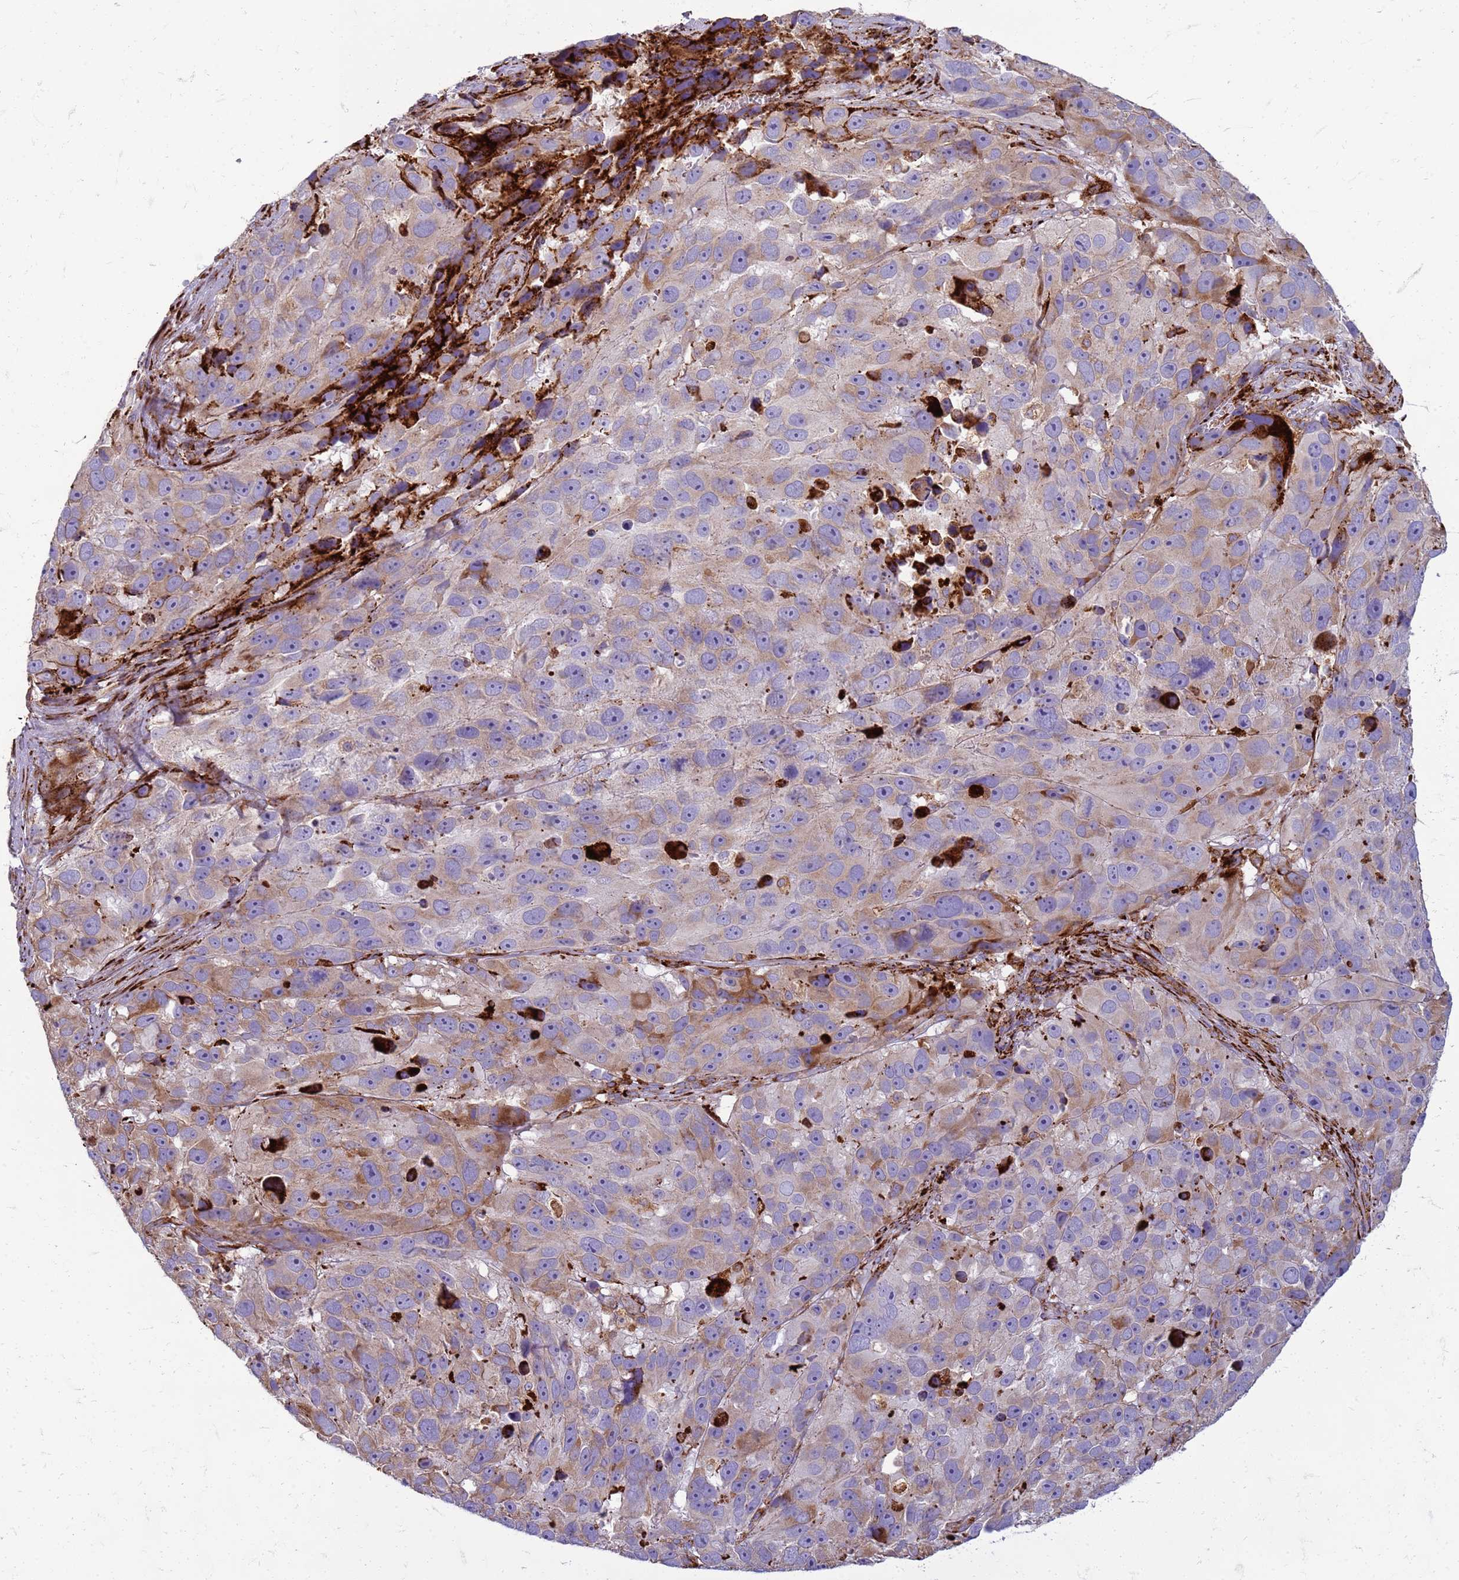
{"staining": {"intensity": "weak", "quantity": "25%-75%", "location": "cytoplasmic/membranous"}, "tissue": "melanoma", "cell_type": "Tumor cells", "image_type": "cancer", "snomed": [{"axis": "morphology", "description": "Malignant melanoma, NOS"}, {"axis": "topography", "description": "Skin"}], "caption": "Human melanoma stained with a protein marker exhibits weak staining in tumor cells.", "gene": "PDK3", "patient": {"sex": "male", "age": 84}}